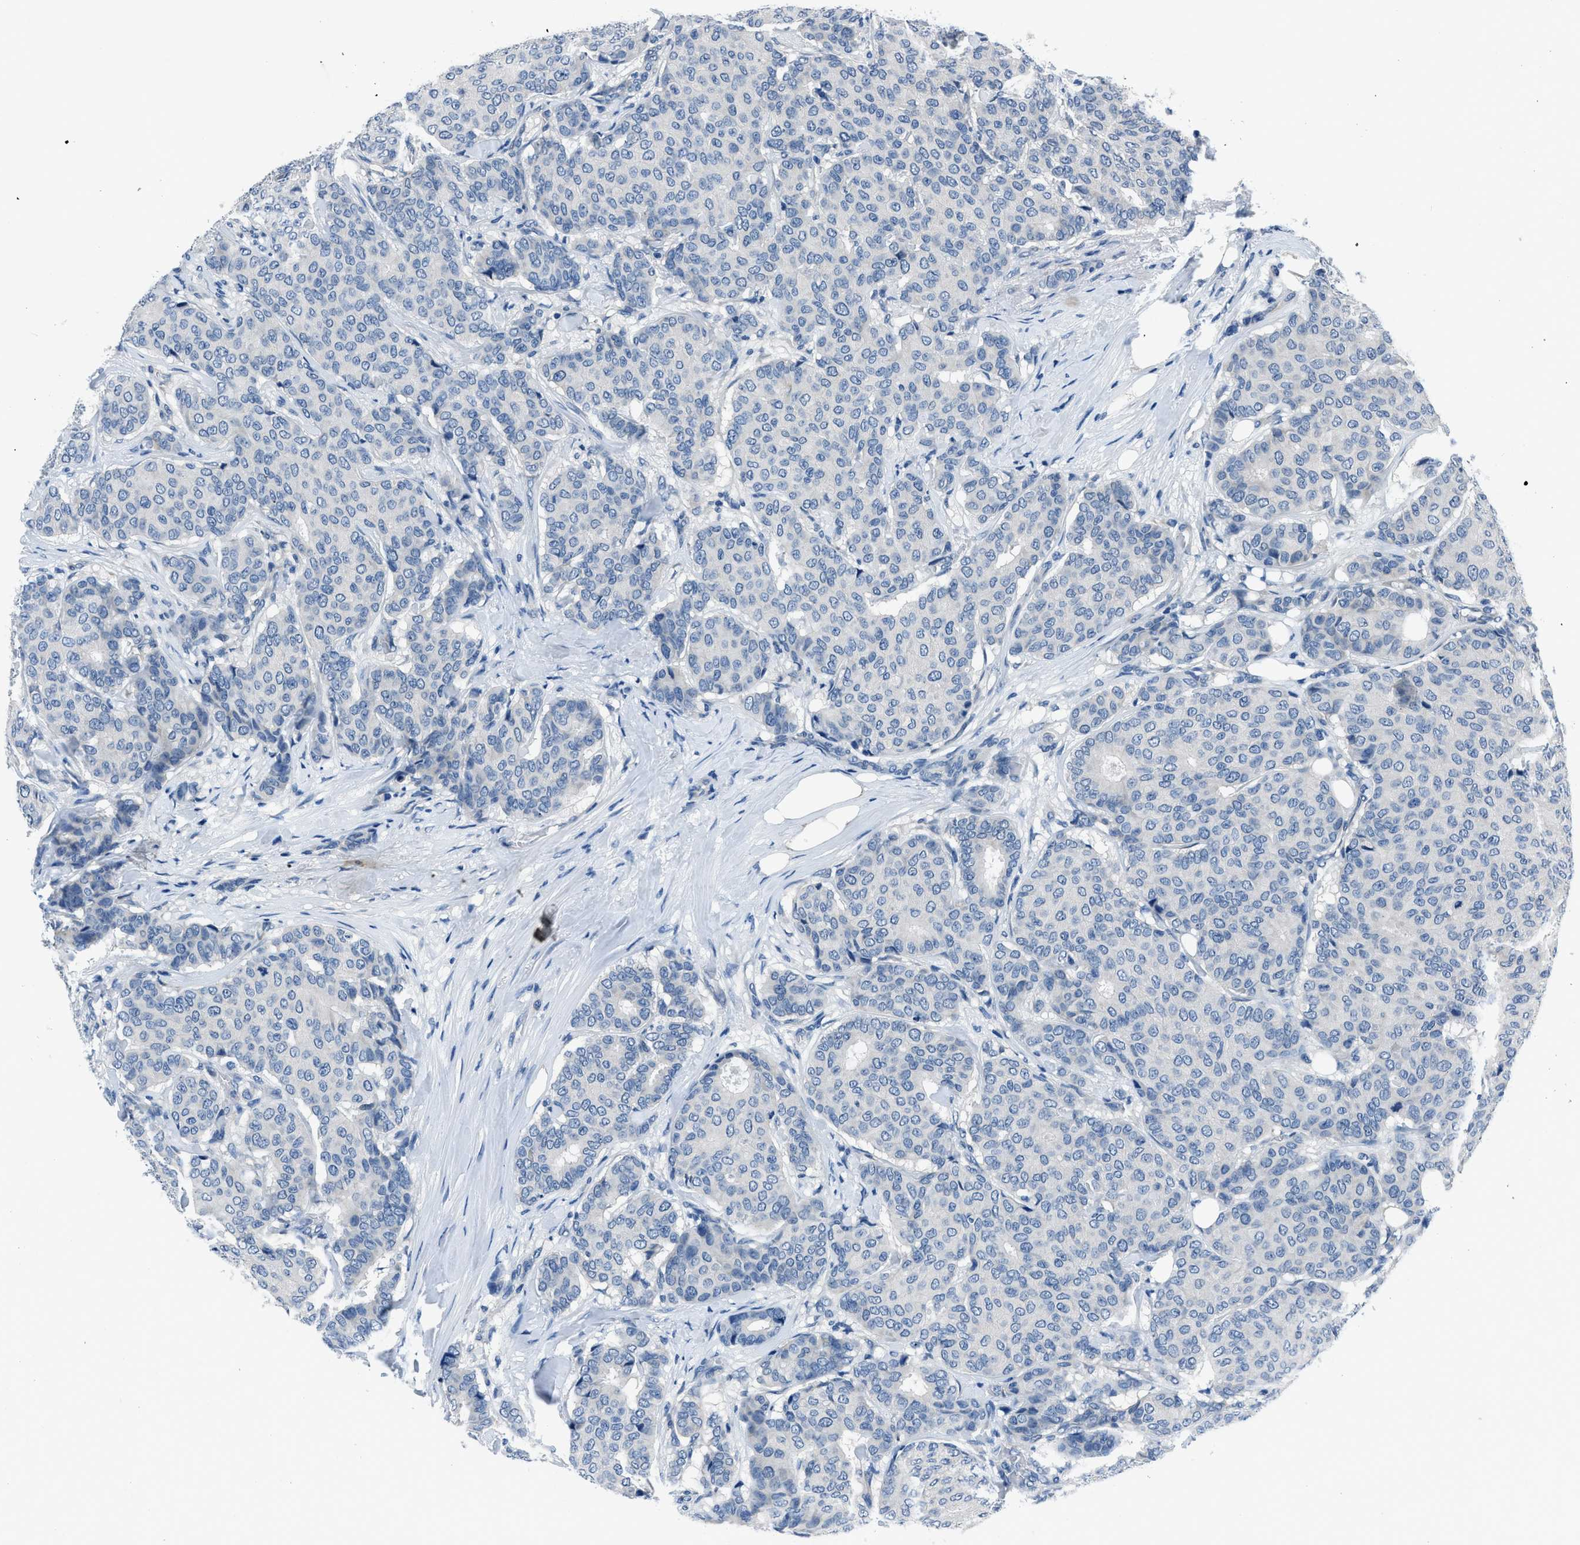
{"staining": {"intensity": "negative", "quantity": "none", "location": "none"}, "tissue": "breast cancer", "cell_type": "Tumor cells", "image_type": "cancer", "snomed": [{"axis": "morphology", "description": "Duct carcinoma"}, {"axis": "topography", "description": "Breast"}], "caption": "Histopathology image shows no significant protein positivity in tumor cells of breast cancer (invasive ductal carcinoma).", "gene": "GJA3", "patient": {"sex": "female", "age": 75}}